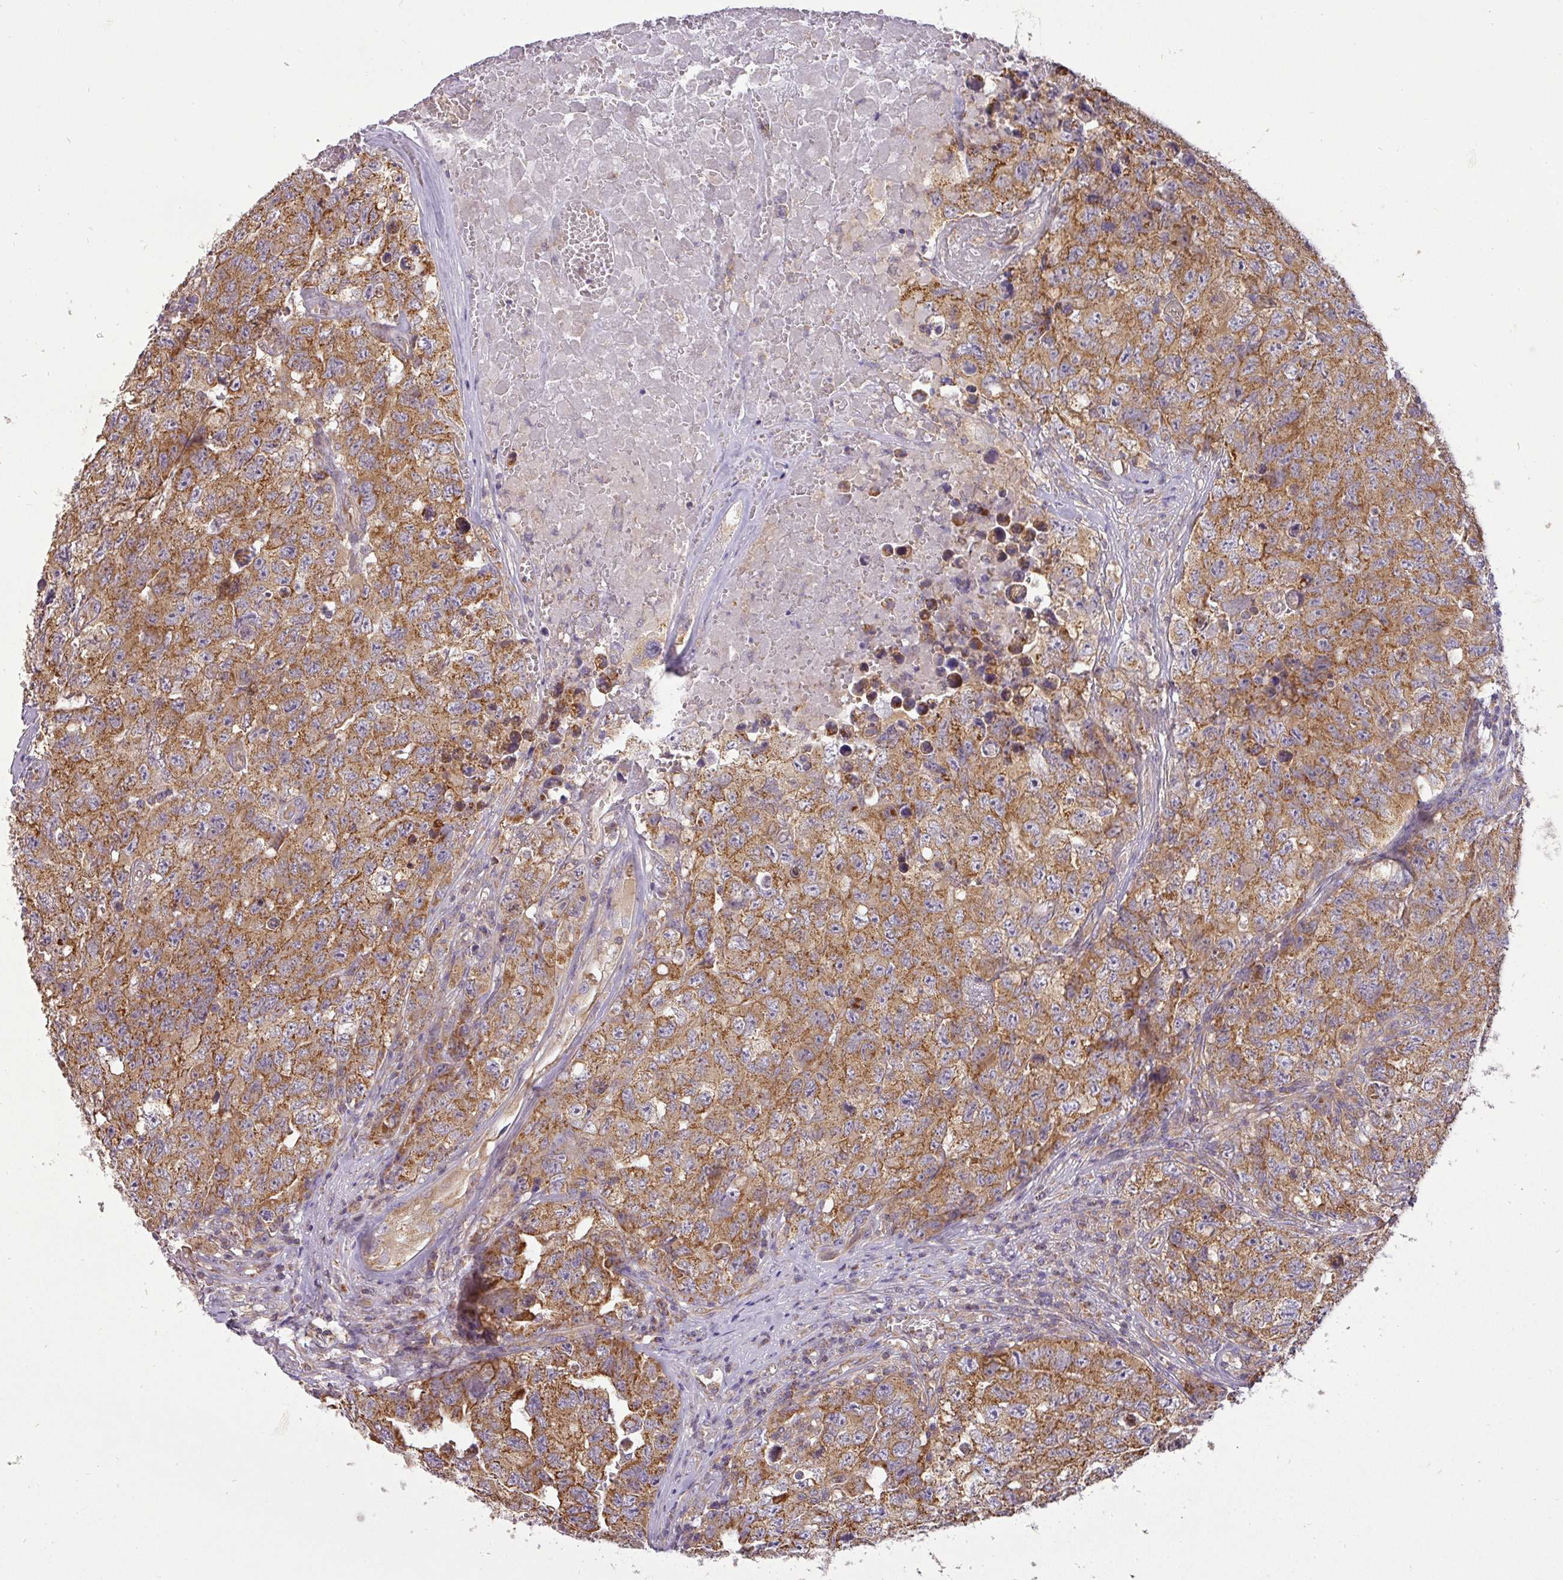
{"staining": {"intensity": "moderate", "quantity": ">75%", "location": "cytoplasmic/membranous"}, "tissue": "testis cancer", "cell_type": "Tumor cells", "image_type": "cancer", "snomed": [{"axis": "morphology", "description": "Carcinoma, Embryonal, NOS"}, {"axis": "topography", "description": "Testis"}], "caption": "An image of embryonal carcinoma (testis) stained for a protein reveals moderate cytoplasmic/membranous brown staining in tumor cells.", "gene": "ZNF211", "patient": {"sex": "male", "age": 31}}